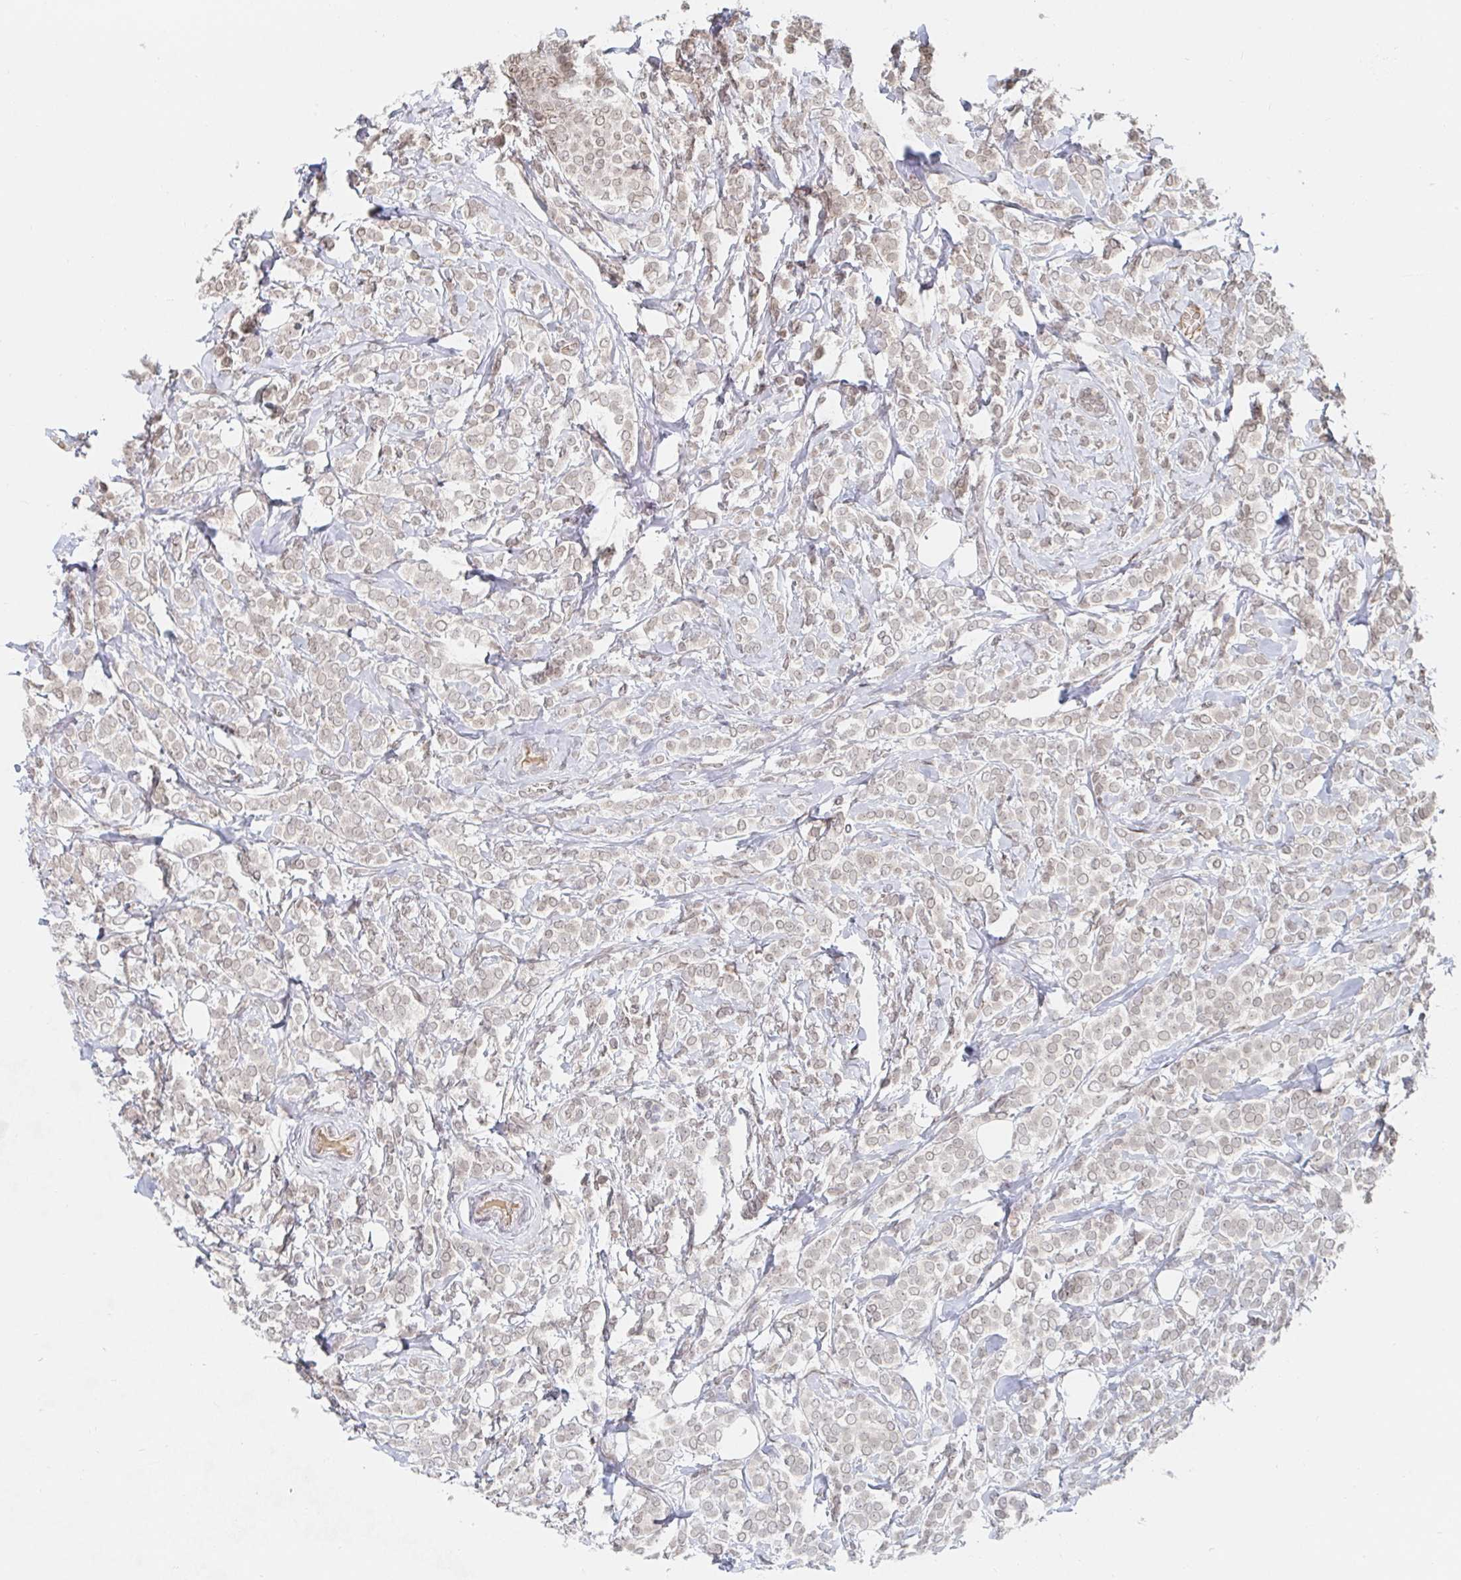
{"staining": {"intensity": "weak", "quantity": "<25%", "location": "nuclear"}, "tissue": "breast cancer", "cell_type": "Tumor cells", "image_type": "cancer", "snomed": [{"axis": "morphology", "description": "Lobular carcinoma"}, {"axis": "topography", "description": "Breast"}], "caption": "The image displays no staining of tumor cells in breast lobular carcinoma.", "gene": "CHD2", "patient": {"sex": "female", "age": 49}}